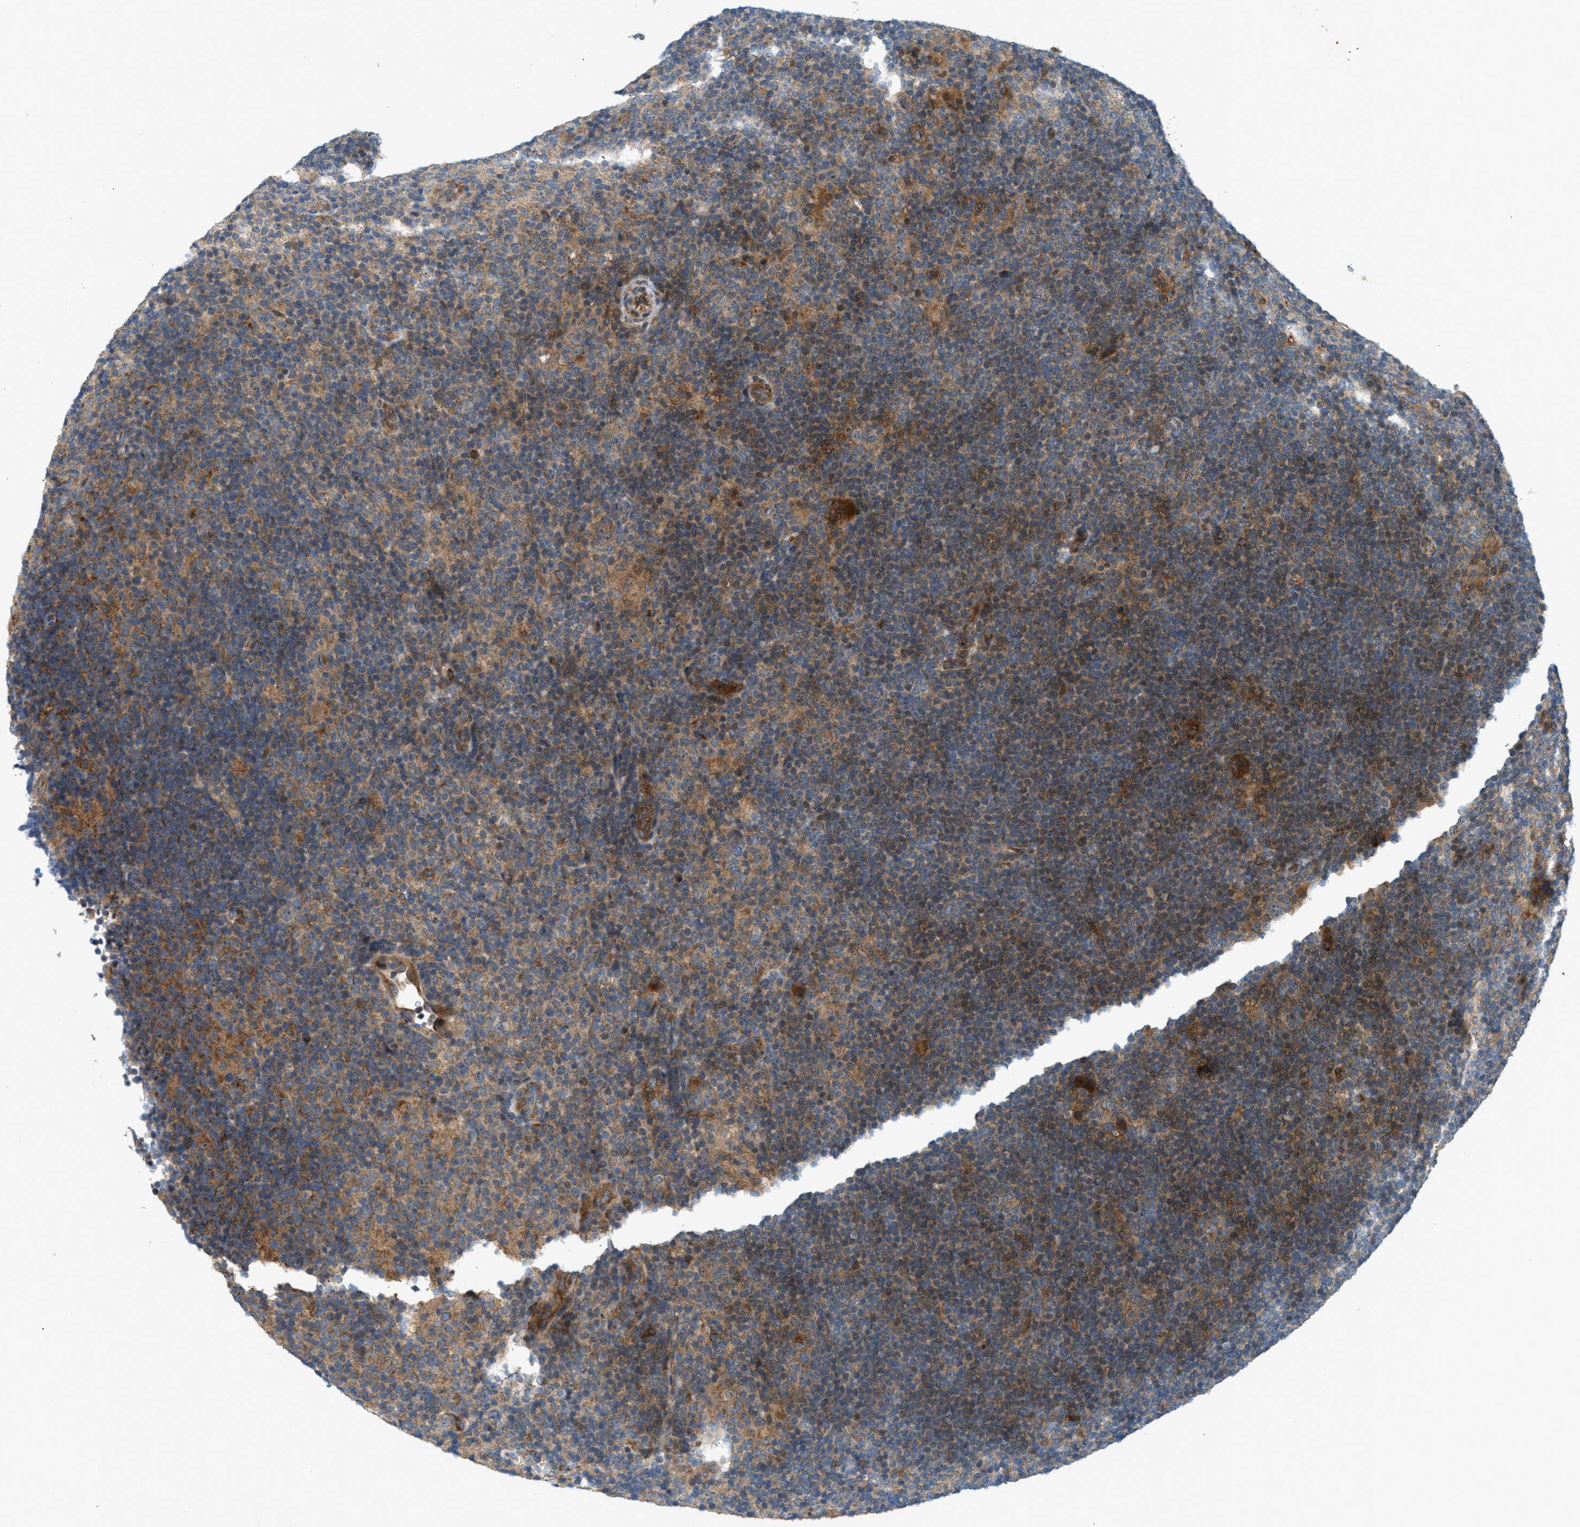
{"staining": {"intensity": "moderate", "quantity": ">75%", "location": "cytoplasmic/membranous"}, "tissue": "lymphoma", "cell_type": "Tumor cells", "image_type": "cancer", "snomed": [{"axis": "morphology", "description": "Hodgkin's disease, NOS"}, {"axis": "topography", "description": "Lymph node"}], "caption": "IHC micrograph of neoplastic tissue: human lymphoma stained using immunohistochemistry shows medium levels of moderate protein expression localized specifically in the cytoplasmic/membranous of tumor cells, appearing as a cytoplasmic/membranous brown color.", "gene": "CYB5D1", "patient": {"sex": "female", "age": 57}}